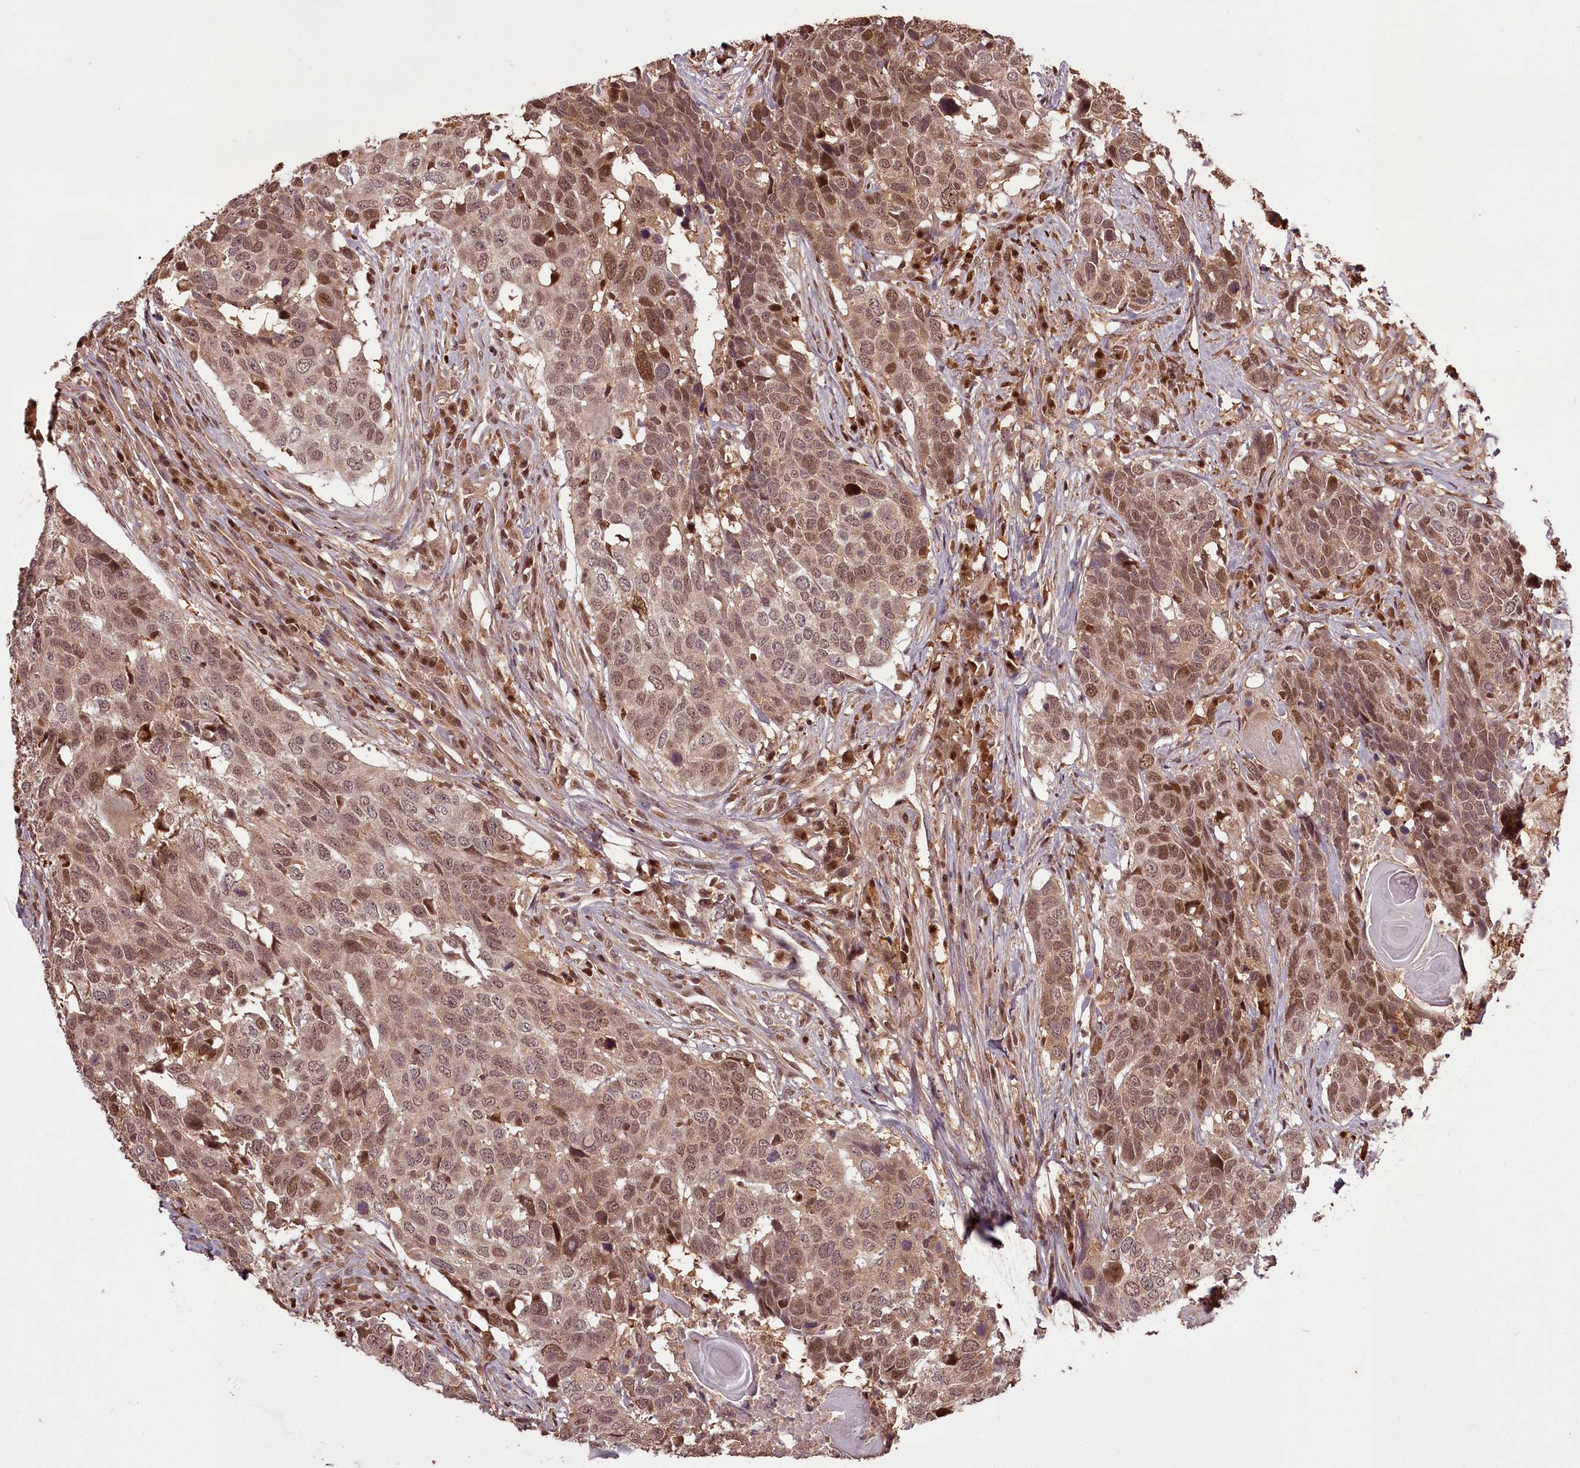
{"staining": {"intensity": "moderate", "quantity": ">75%", "location": "nuclear"}, "tissue": "head and neck cancer", "cell_type": "Tumor cells", "image_type": "cancer", "snomed": [{"axis": "morphology", "description": "Squamous cell carcinoma, NOS"}, {"axis": "topography", "description": "Head-Neck"}], "caption": "A histopathology image of human squamous cell carcinoma (head and neck) stained for a protein displays moderate nuclear brown staining in tumor cells. (Brightfield microscopy of DAB IHC at high magnification).", "gene": "NPRL2", "patient": {"sex": "male", "age": 66}}